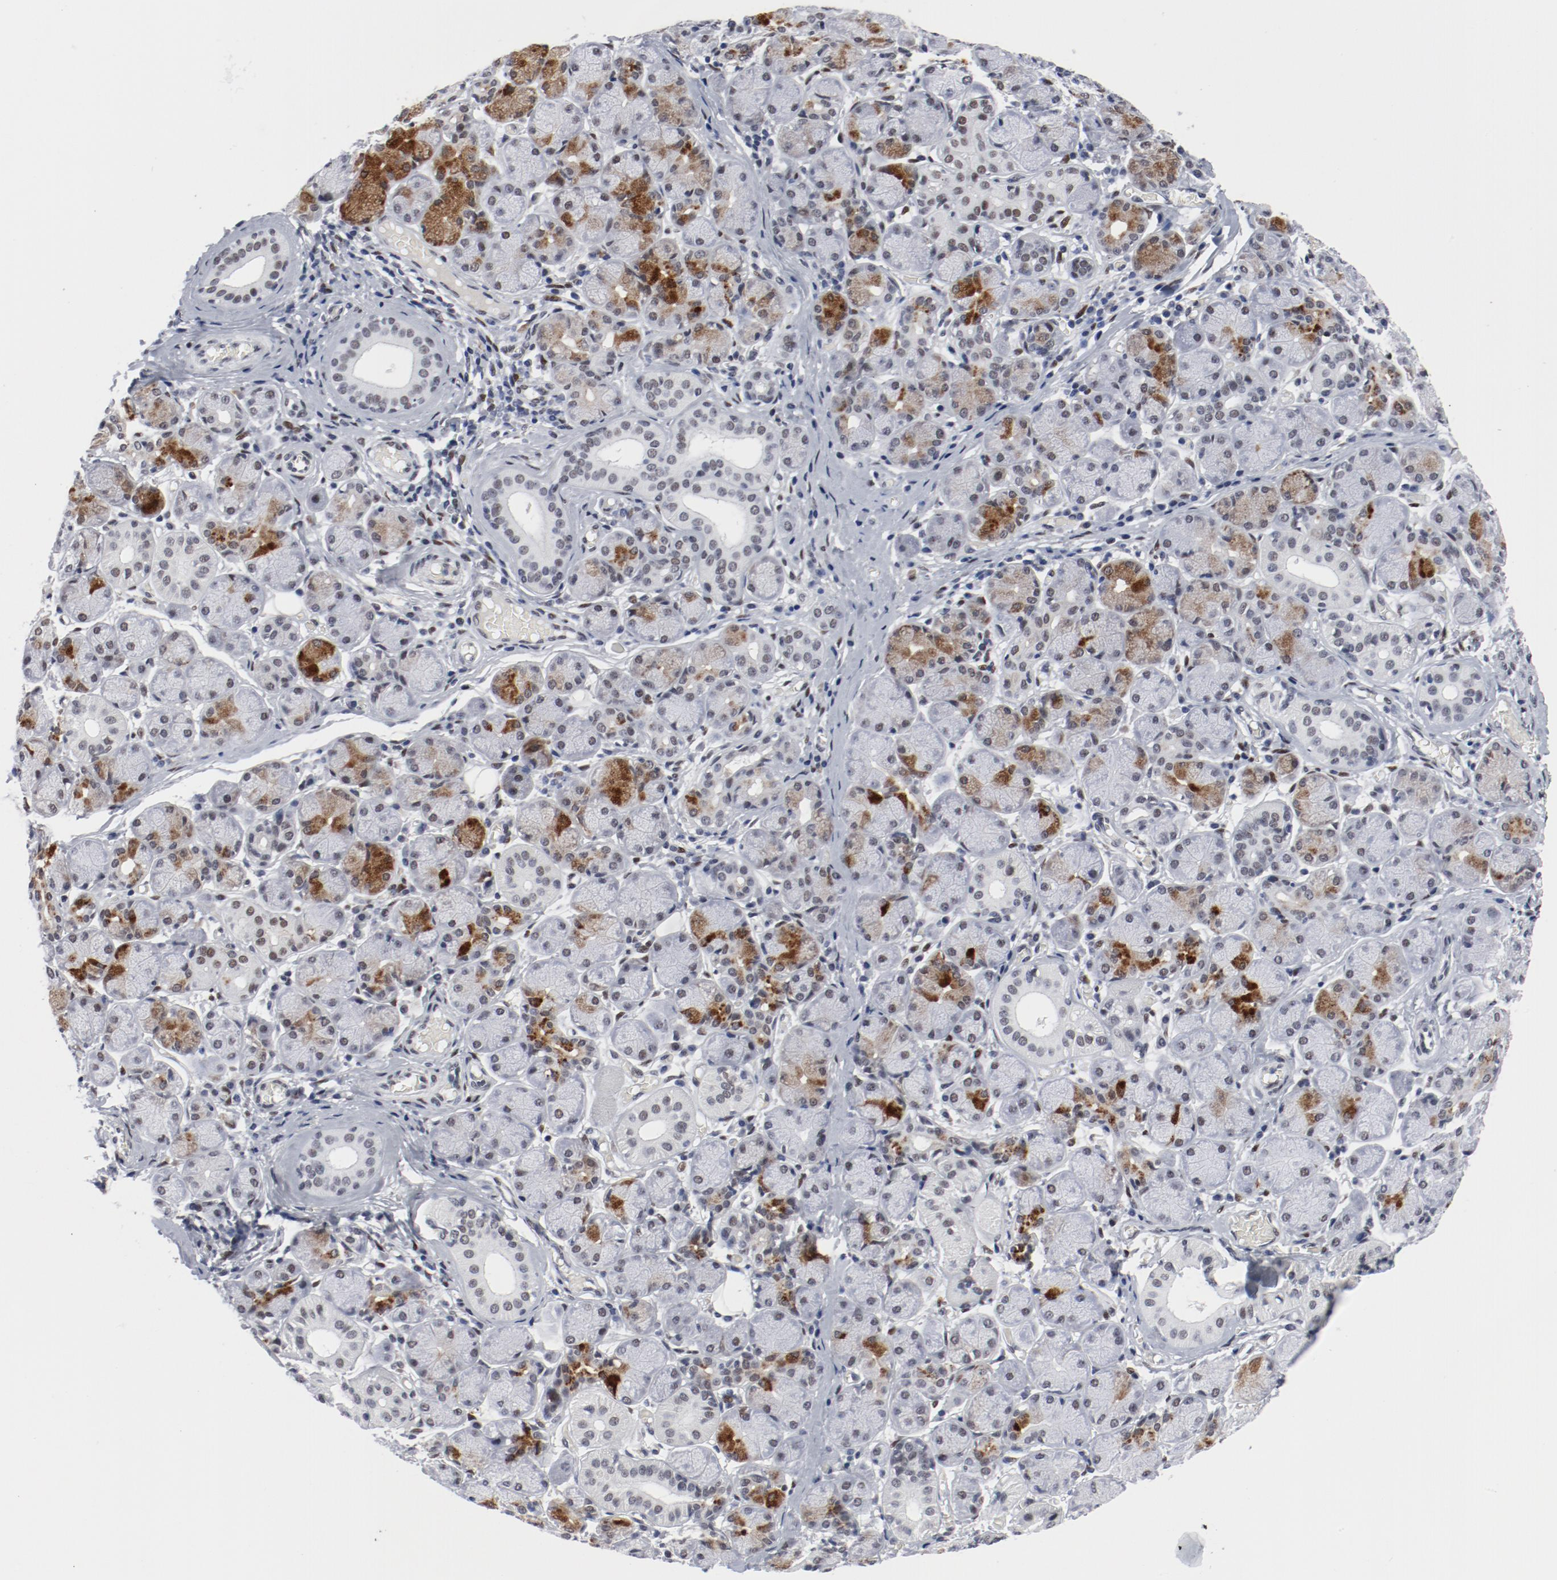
{"staining": {"intensity": "moderate", "quantity": "25%-75%", "location": "cytoplasmic/membranous,nuclear"}, "tissue": "salivary gland", "cell_type": "Glandular cells", "image_type": "normal", "snomed": [{"axis": "morphology", "description": "Normal tissue, NOS"}, {"axis": "topography", "description": "Salivary gland"}], "caption": "This is an image of IHC staining of normal salivary gland, which shows moderate expression in the cytoplasmic/membranous,nuclear of glandular cells.", "gene": "ARNT", "patient": {"sex": "female", "age": 24}}